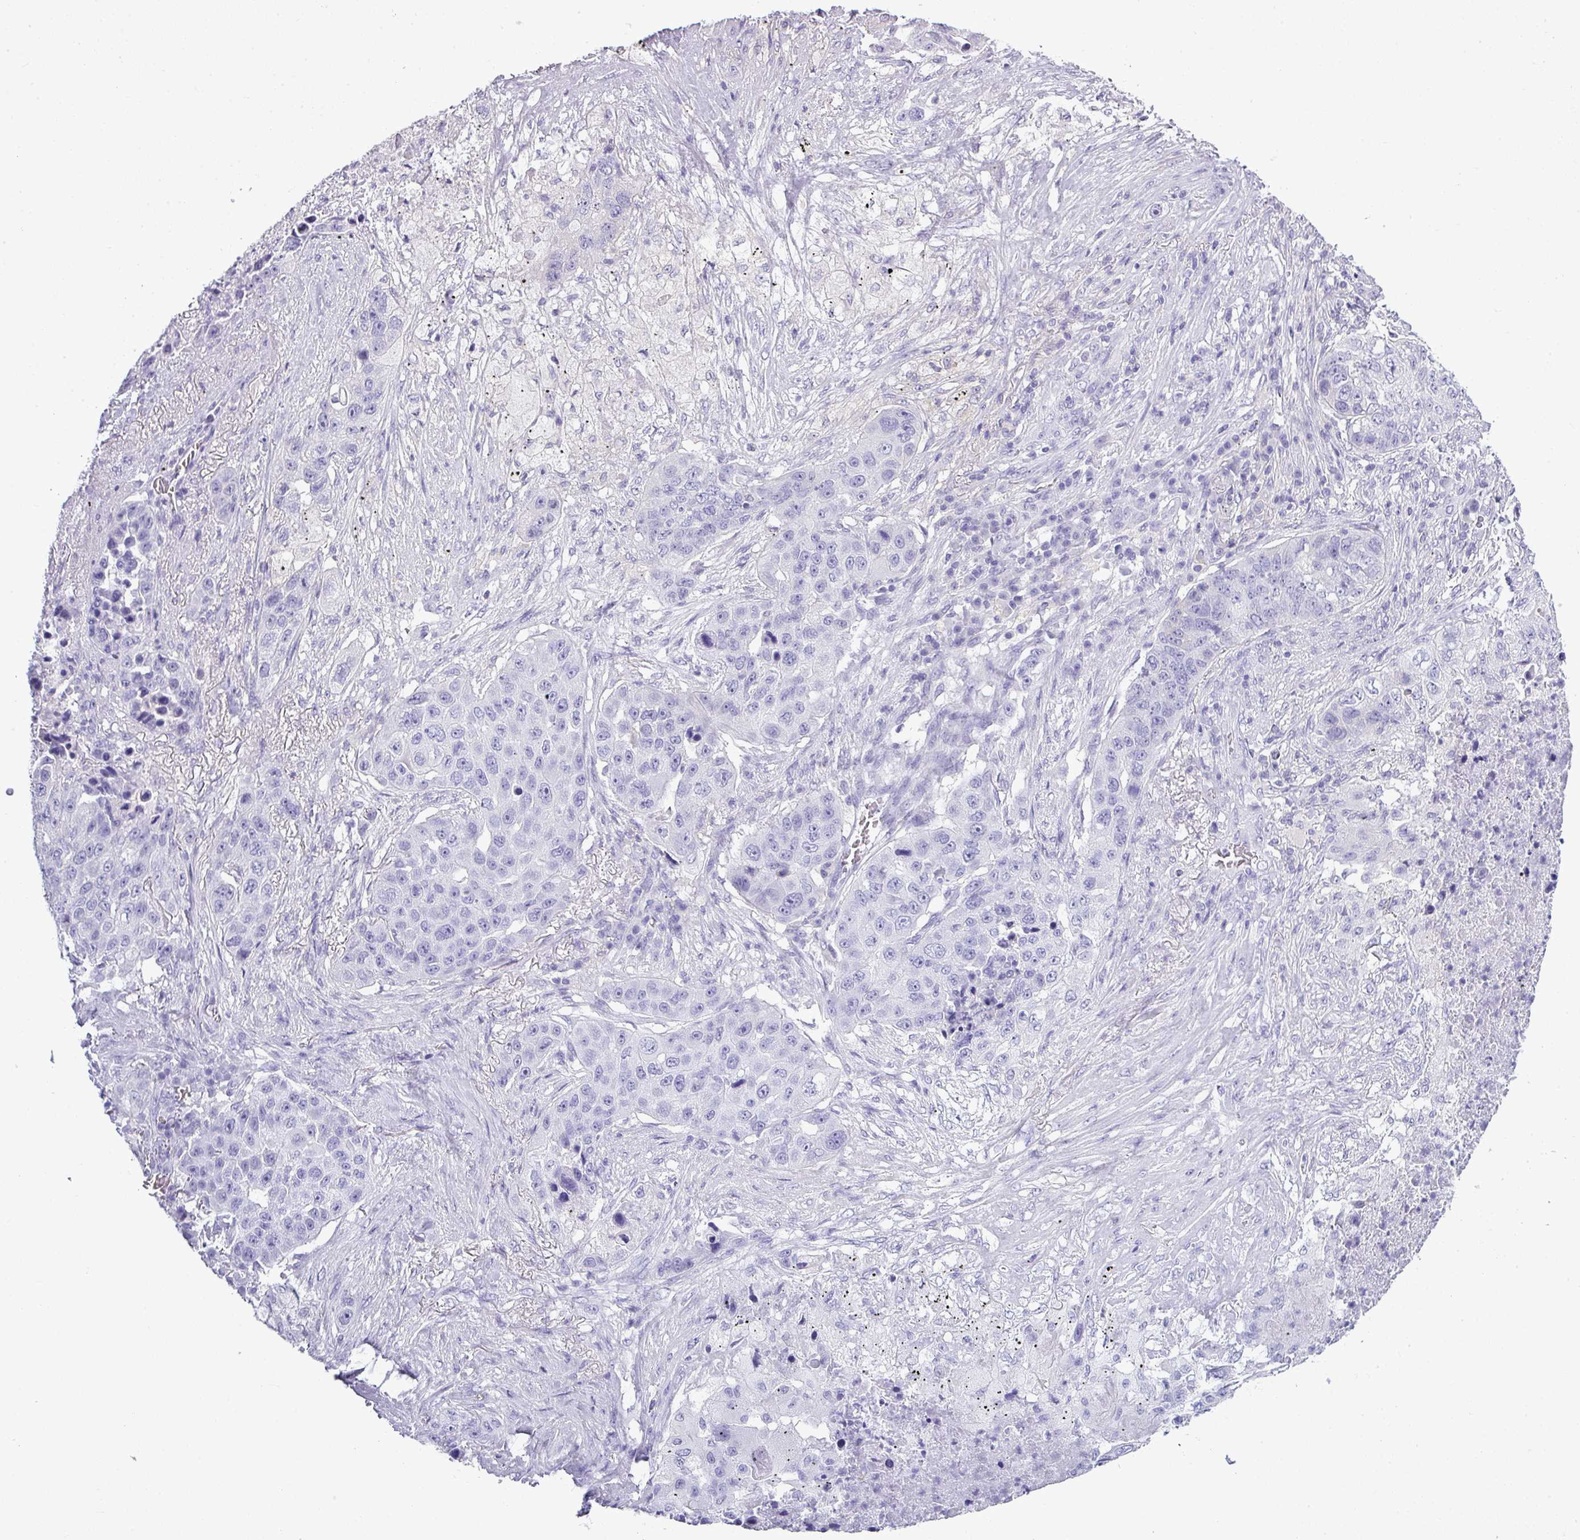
{"staining": {"intensity": "negative", "quantity": "none", "location": "none"}, "tissue": "lung cancer", "cell_type": "Tumor cells", "image_type": "cancer", "snomed": [{"axis": "morphology", "description": "Squamous cell carcinoma, NOS"}, {"axis": "topography", "description": "Lung"}], "caption": "Tumor cells are negative for brown protein staining in lung squamous cell carcinoma.", "gene": "STAT5A", "patient": {"sex": "female", "age": 63}}